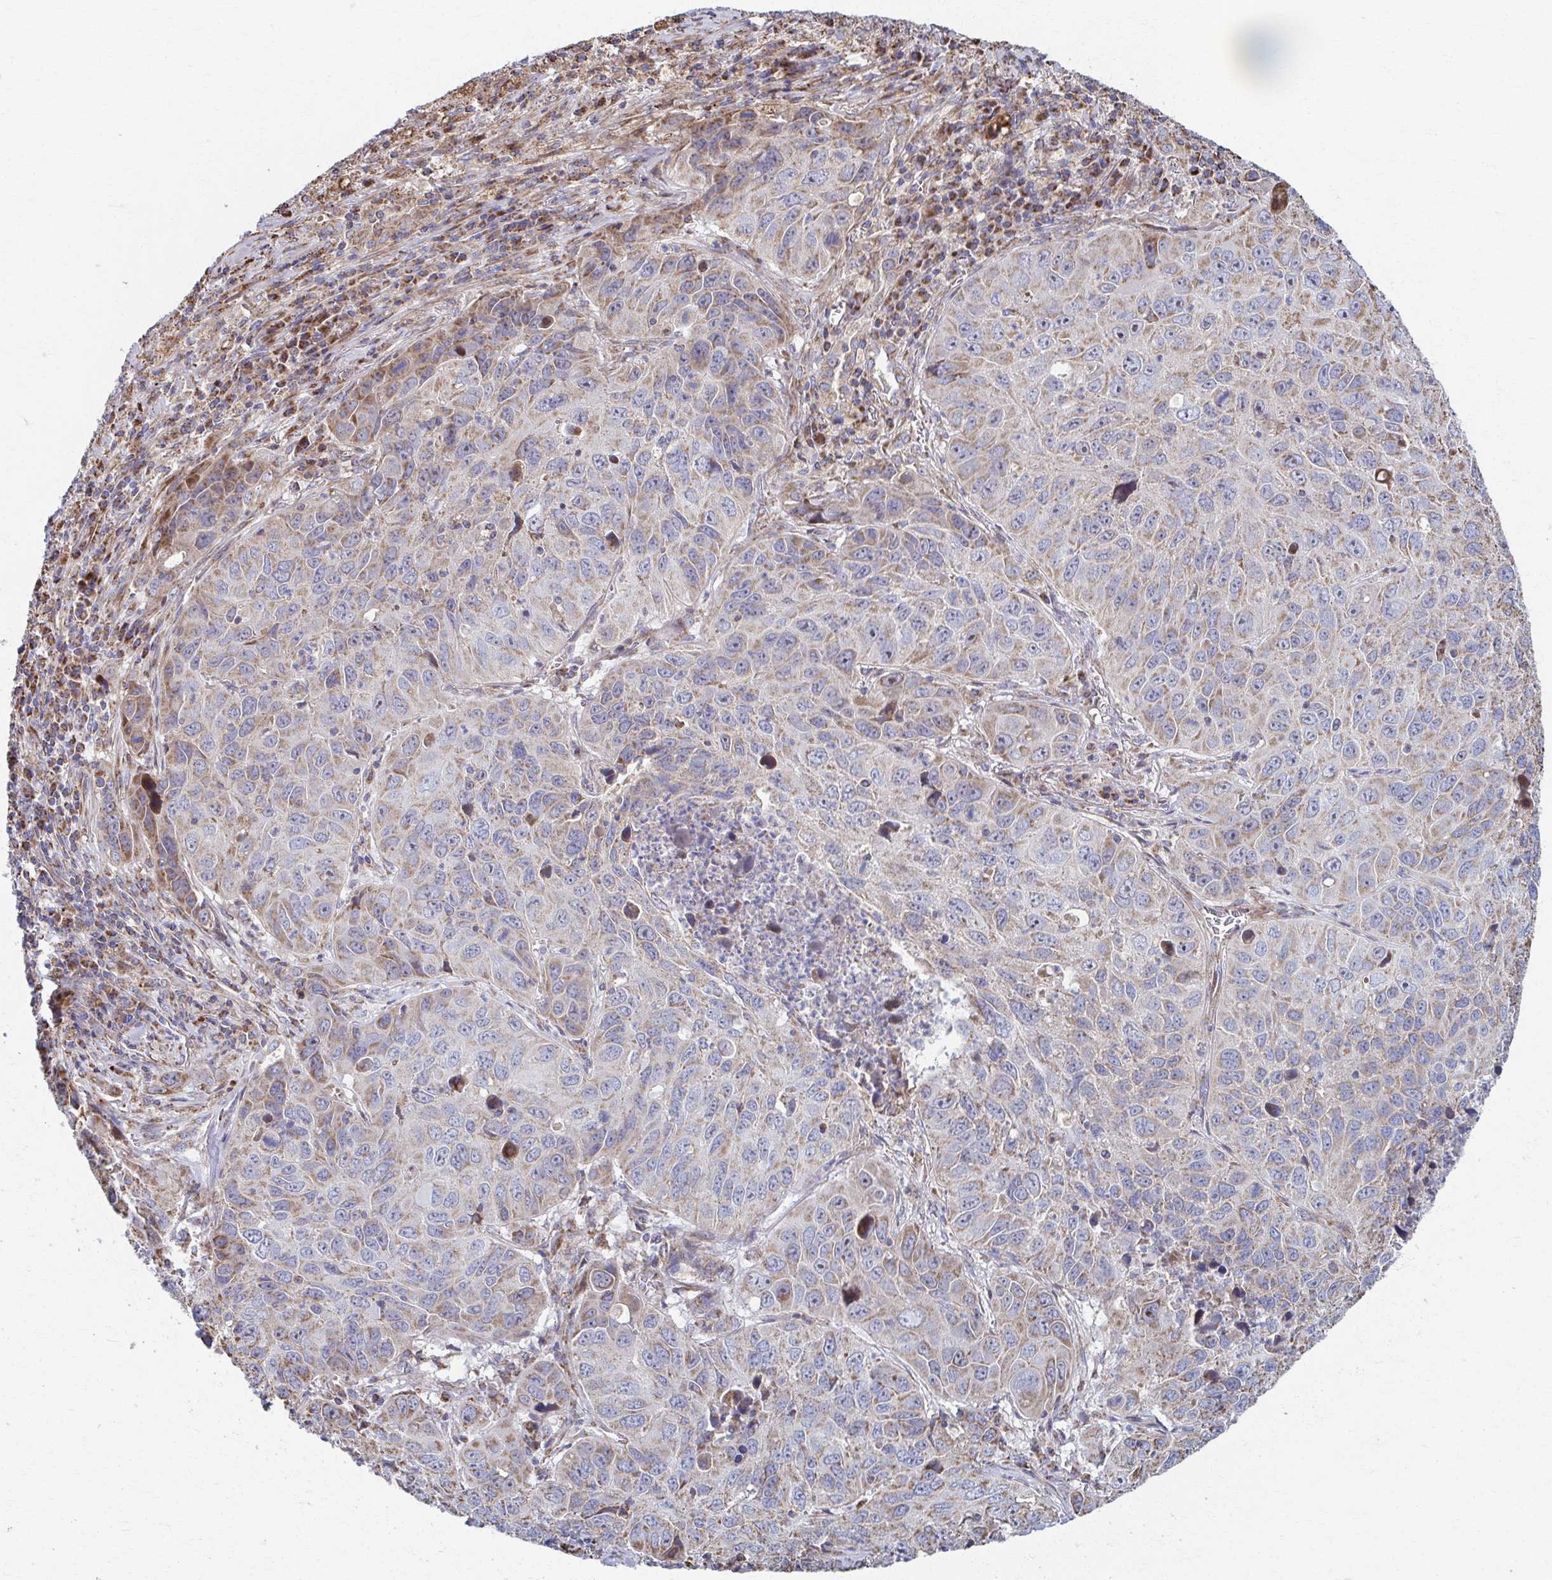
{"staining": {"intensity": "moderate", "quantity": "25%-75%", "location": "cytoplasmic/membranous"}, "tissue": "lung cancer", "cell_type": "Tumor cells", "image_type": "cancer", "snomed": [{"axis": "morphology", "description": "Squamous cell carcinoma, NOS"}, {"axis": "topography", "description": "Lung"}], "caption": "A photomicrograph of human squamous cell carcinoma (lung) stained for a protein reveals moderate cytoplasmic/membranous brown staining in tumor cells.", "gene": "SAT1", "patient": {"sex": "female", "age": 61}}